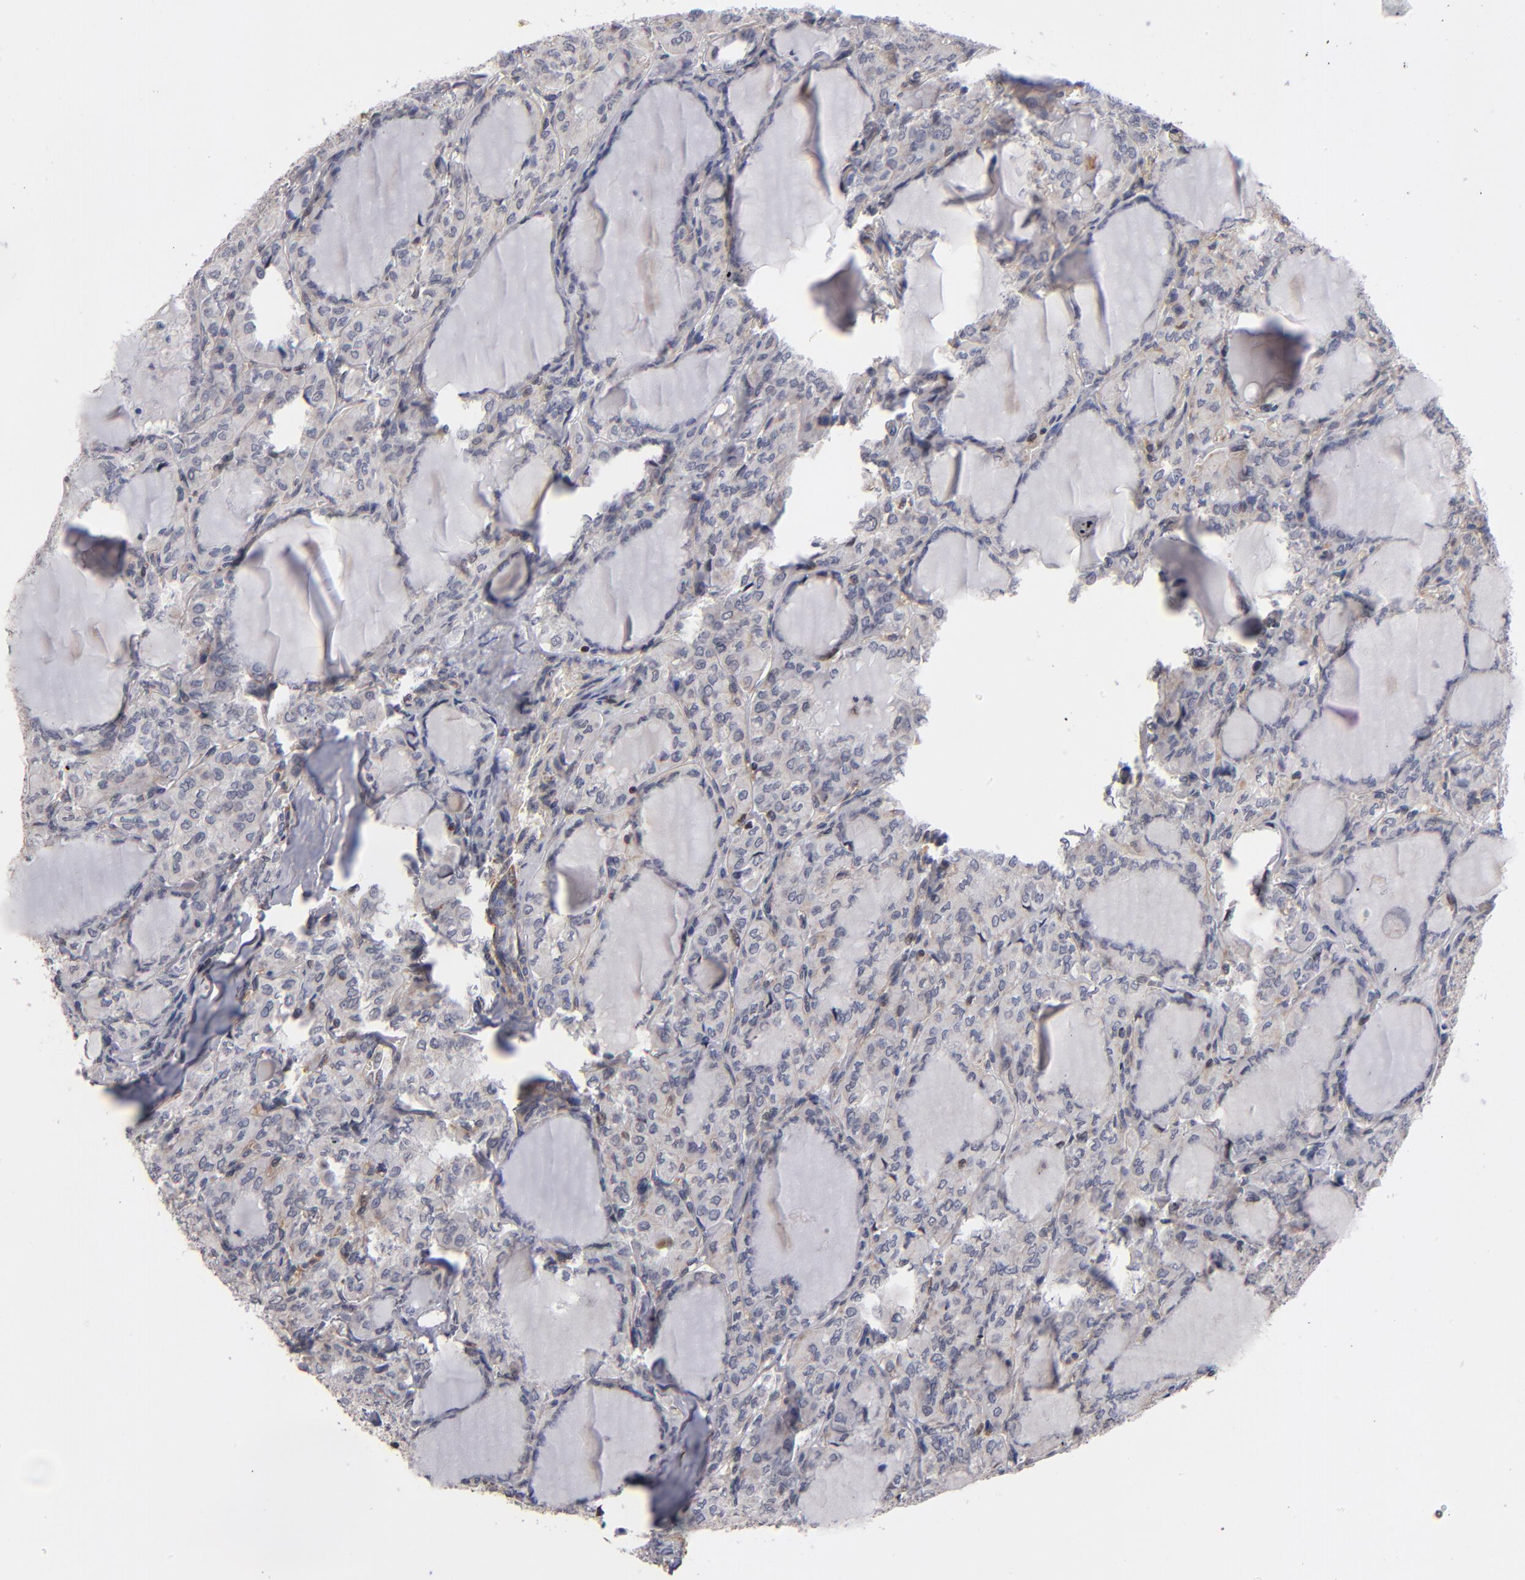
{"staining": {"intensity": "negative", "quantity": "none", "location": "none"}, "tissue": "thyroid cancer", "cell_type": "Tumor cells", "image_type": "cancer", "snomed": [{"axis": "morphology", "description": "Papillary adenocarcinoma, NOS"}, {"axis": "topography", "description": "Thyroid gland"}], "caption": "Tumor cells are negative for protein expression in human thyroid cancer.", "gene": "ODF2", "patient": {"sex": "male", "age": 20}}